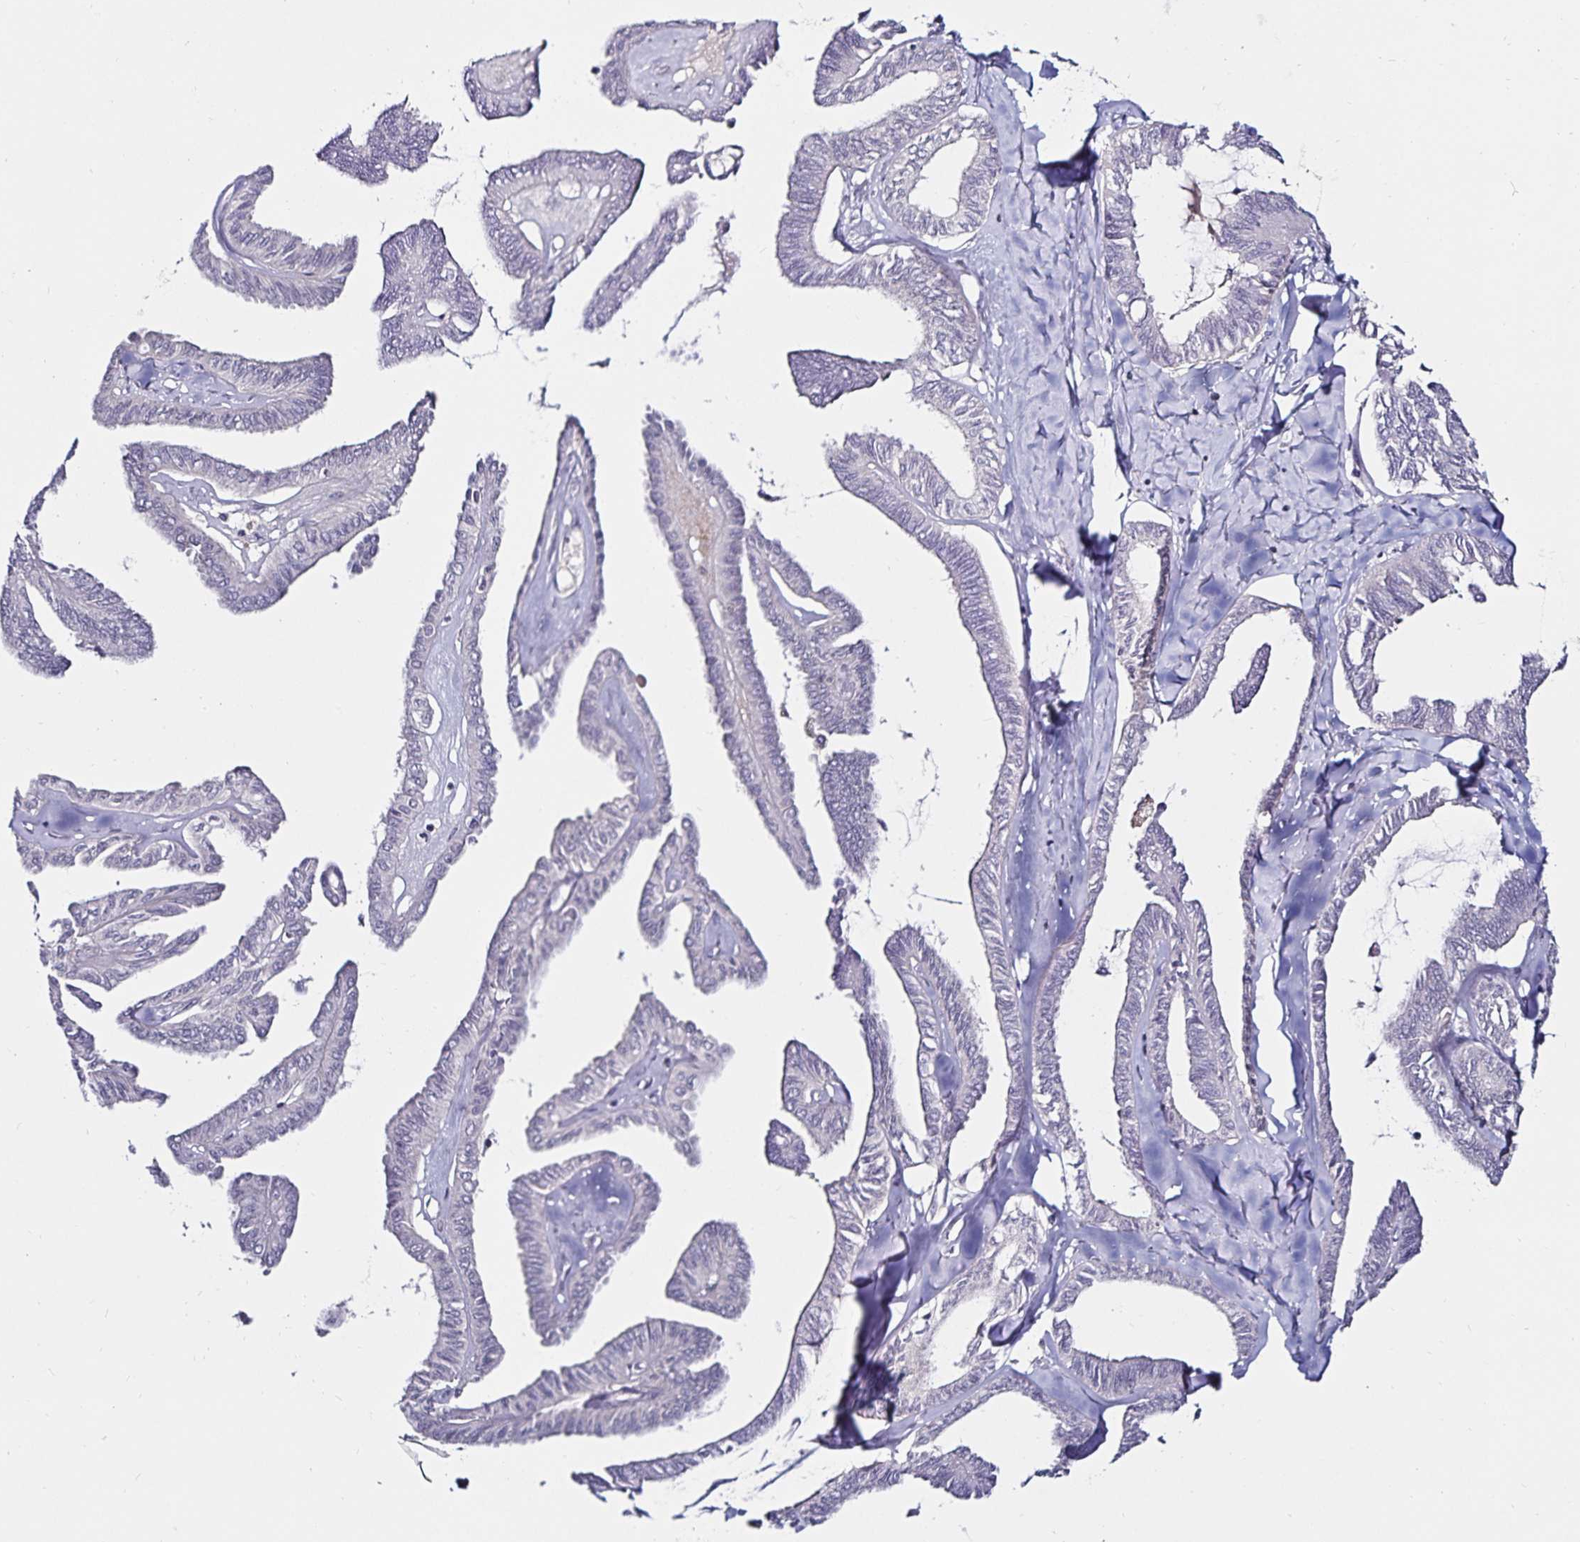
{"staining": {"intensity": "negative", "quantity": "none", "location": "none"}, "tissue": "ovarian cancer", "cell_type": "Tumor cells", "image_type": "cancer", "snomed": [{"axis": "morphology", "description": "Carcinoma, endometroid"}, {"axis": "topography", "description": "Ovary"}], "caption": "Ovarian cancer stained for a protein using immunohistochemistry shows no staining tumor cells.", "gene": "ACSL5", "patient": {"sex": "female", "age": 70}}